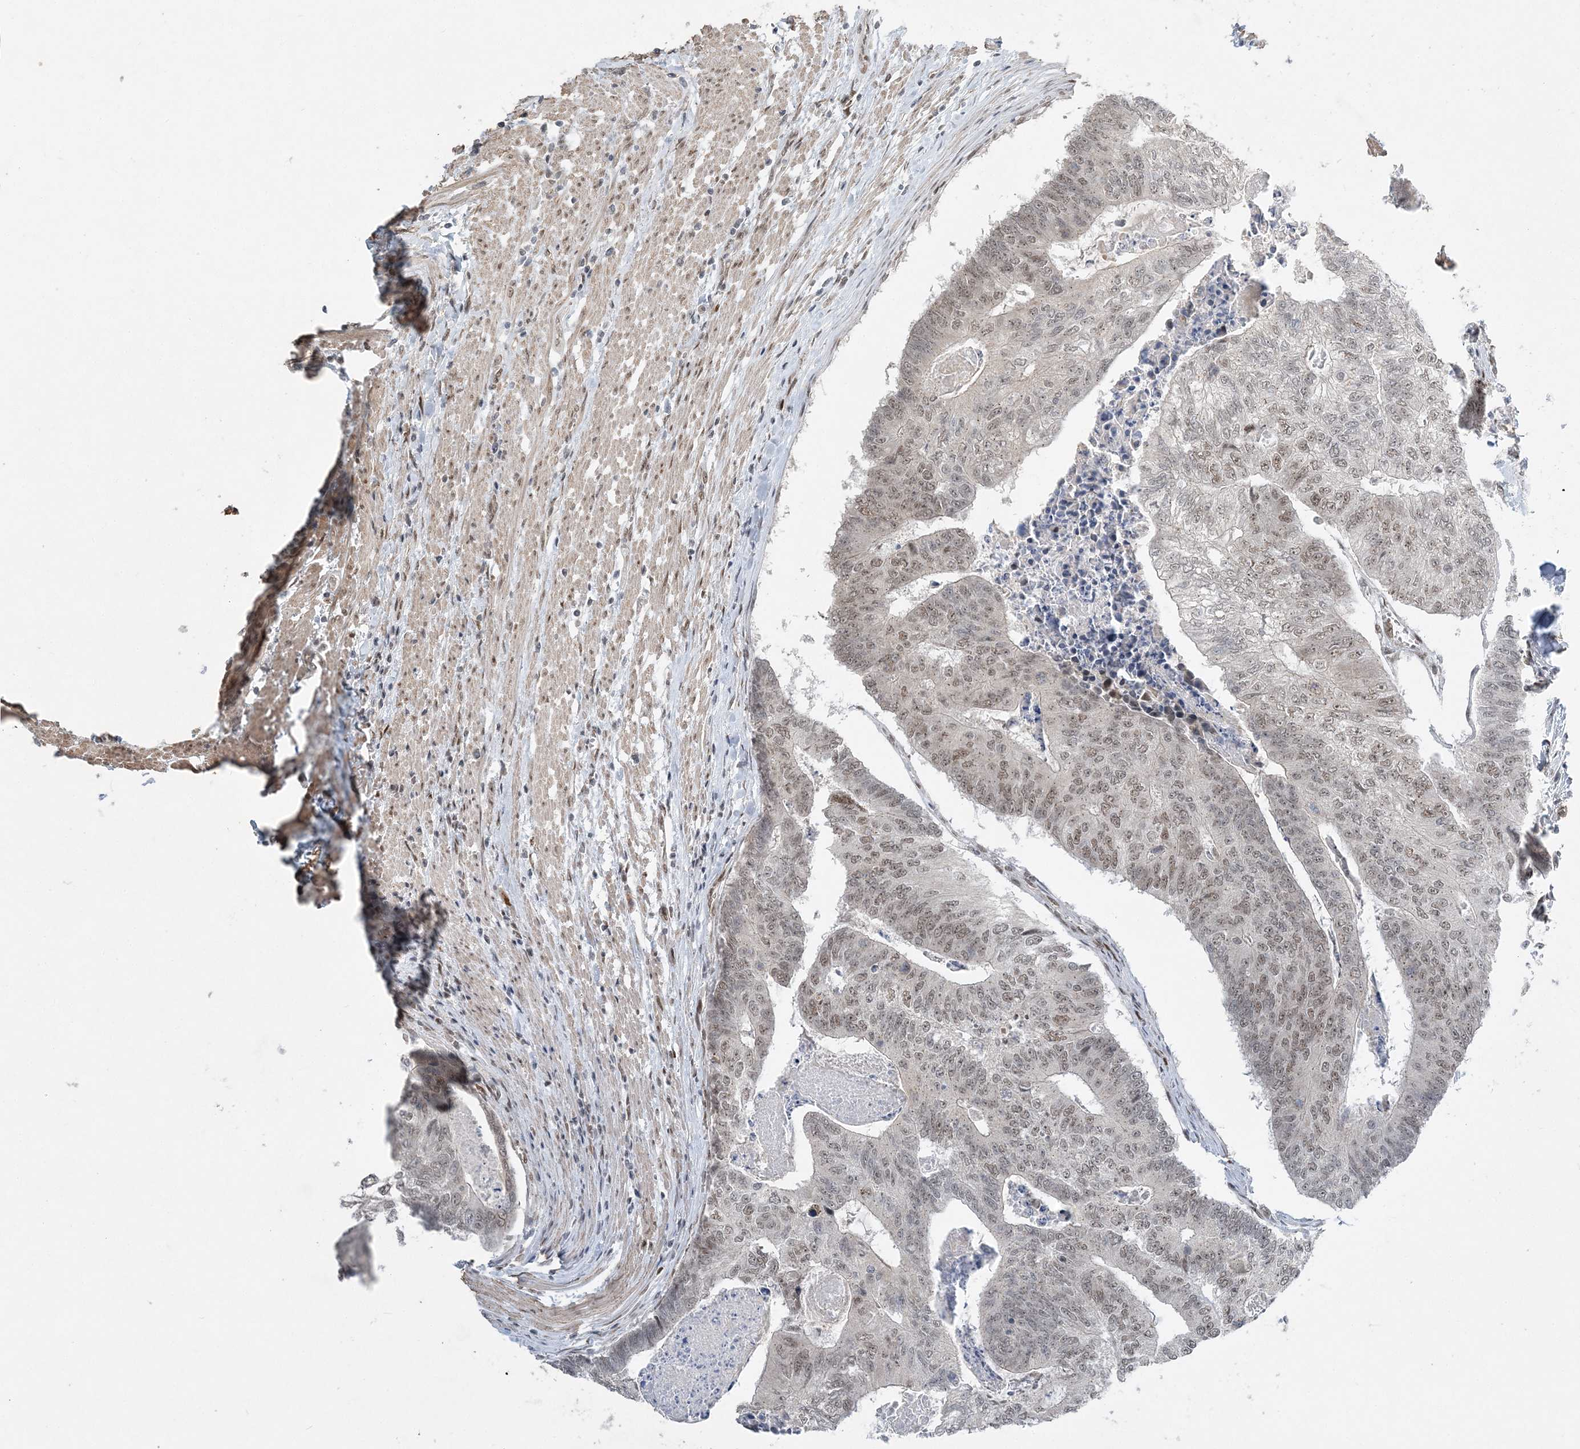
{"staining": {"intensity": "weak", "quantity": "25%-75%", "location": "nuclear"}, "tissue": "colorectal cancer", "cell_type": "Tumor cells", "image_type": "cancer", "snomed": [{"axis": "morphology", "description": "Adenocarcinoma, NOS"}, {"axis": "topography", "description": "Colon"}], "caption": "The image demonstrates a brown stain indicating the presence of a protein in the nuclear of tumor cells in colorectal cancer.", "gene": "WAC", "patient": {"sex": "female", "age": 67}}